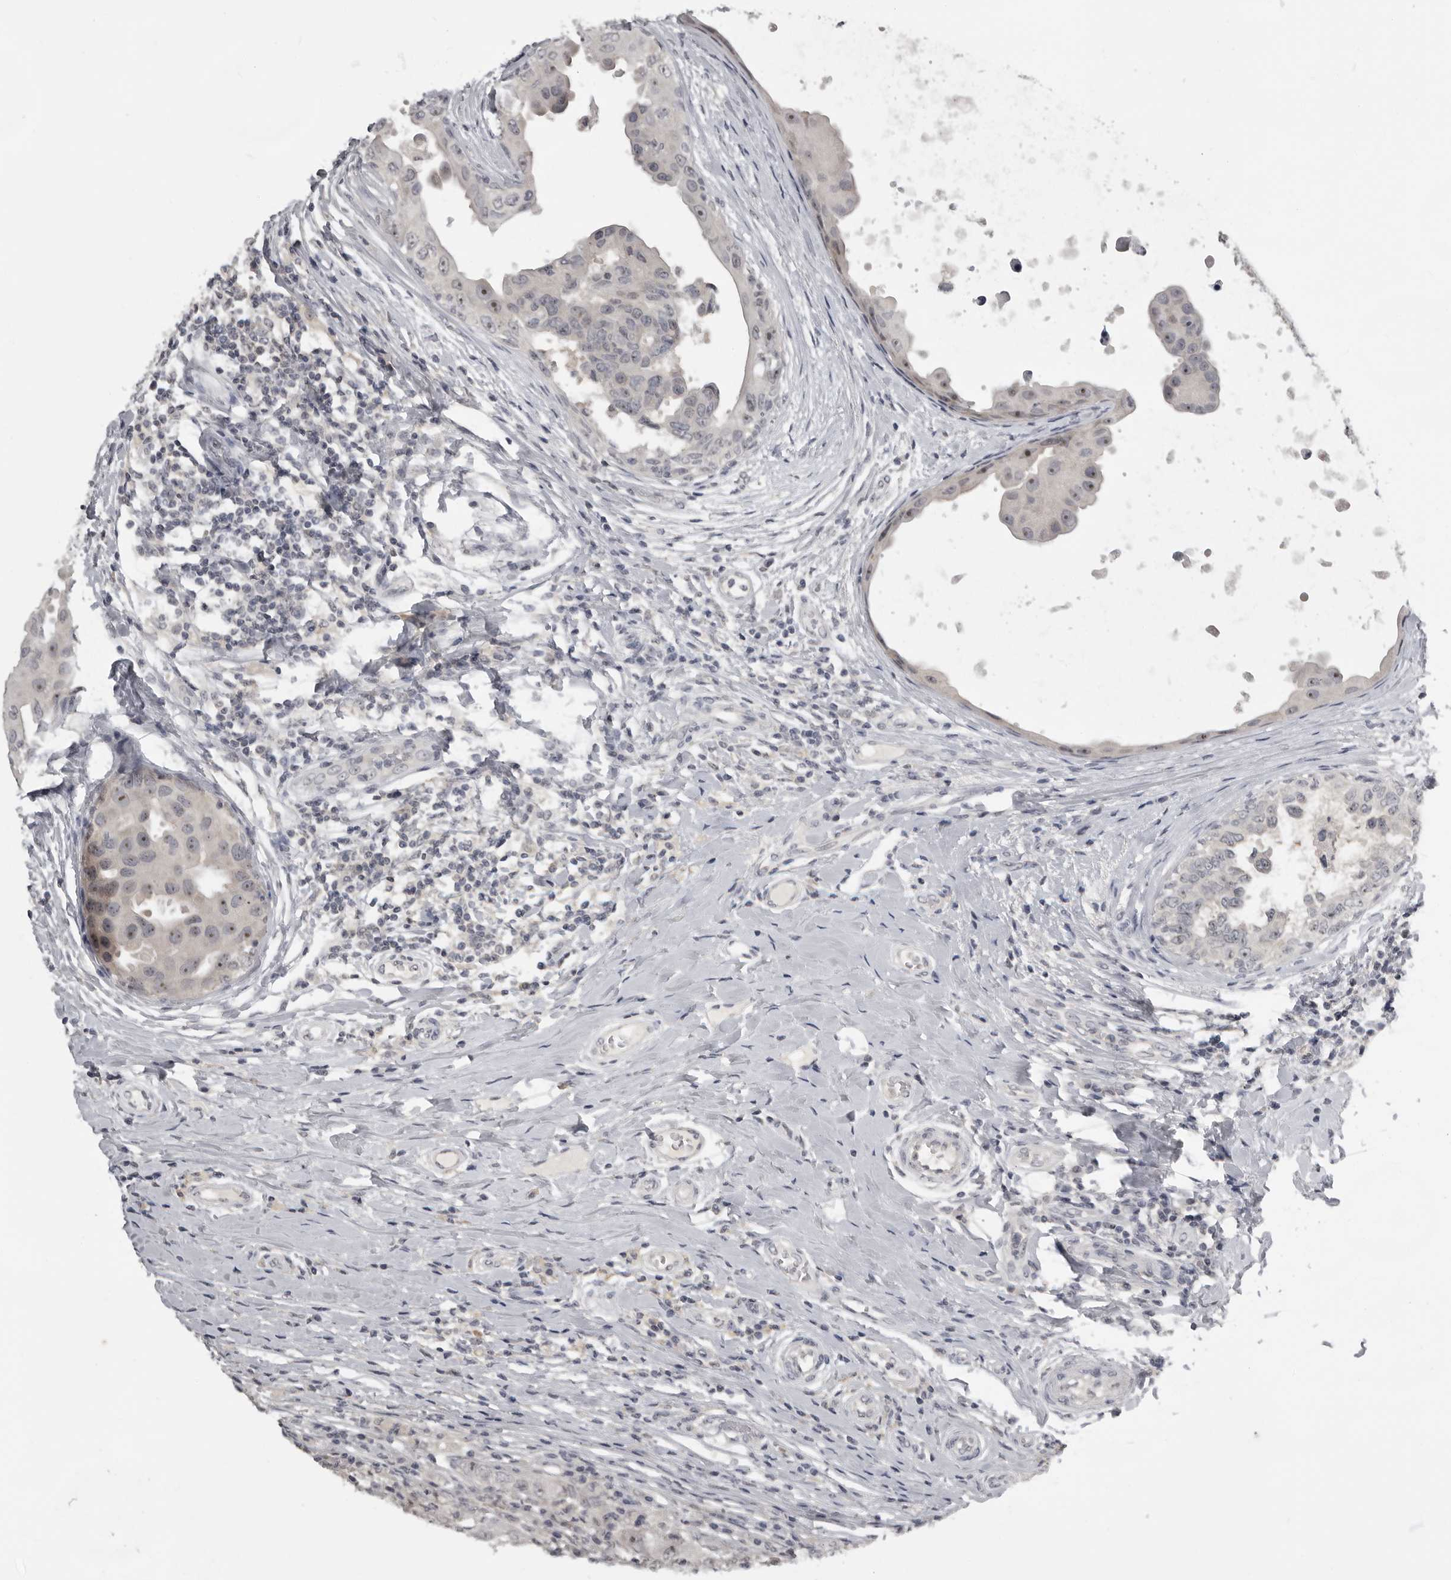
{"staining": {"intensity": "moderate", "quantity": "25%-75%", "location": "nuclear"}, "tissue": "breast cancer", "cell_type": "Tumor cells", "image_type": "cancer", "snomed": [{"axis": "morphology", "description": "Duct carcinoma"}, {"axis": "topography", "description": "Breast"}], "caption": "Brown immunohistochemical staining in breast cancer shows moderate nuclear staining in about 25%-75% of tumor cells.", "gene": "MRTO4", "patient": {"sex": "female", "age": 27}}